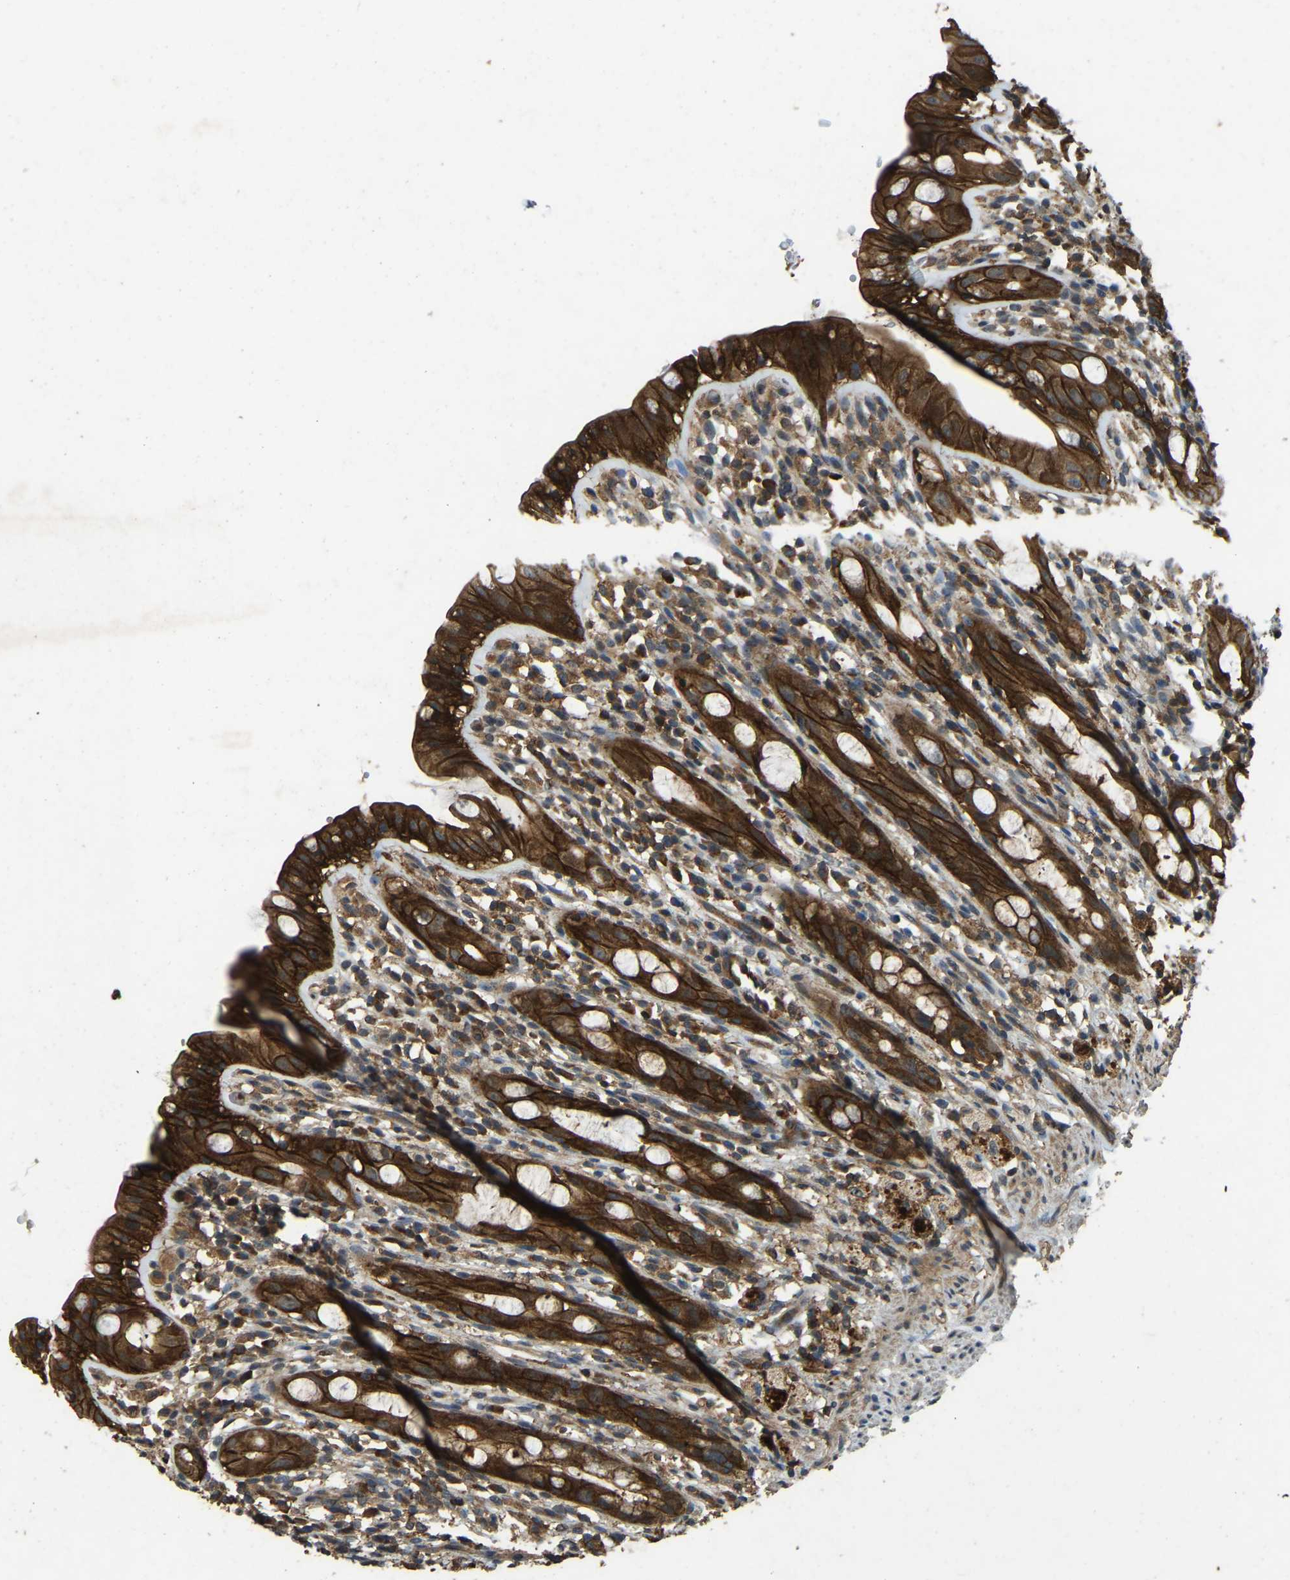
{"staining": {"intensity": "strong", "quantity": ">75%", "location": "cytoplasmic/membranous"}, "tissue": "rectum", "cell_type": "Glandular cells", "image_type": "normal", "snomed": [{"axis": "morphology", "description": "Normal tissue, NOS"}, {"axis": "topography", "description": "Rectum"}], "caption": "A high amount of strong cytoplasmic/membranous positivity is present in about >75% of glandular cells in normal rectum. The staining was performed using DAB, with brown indicating positive protein expression. Nuclei are stained blue with hematoxylin.", "gene": "ATP8B1", "patient": {"sex": "male", "age": 44}}